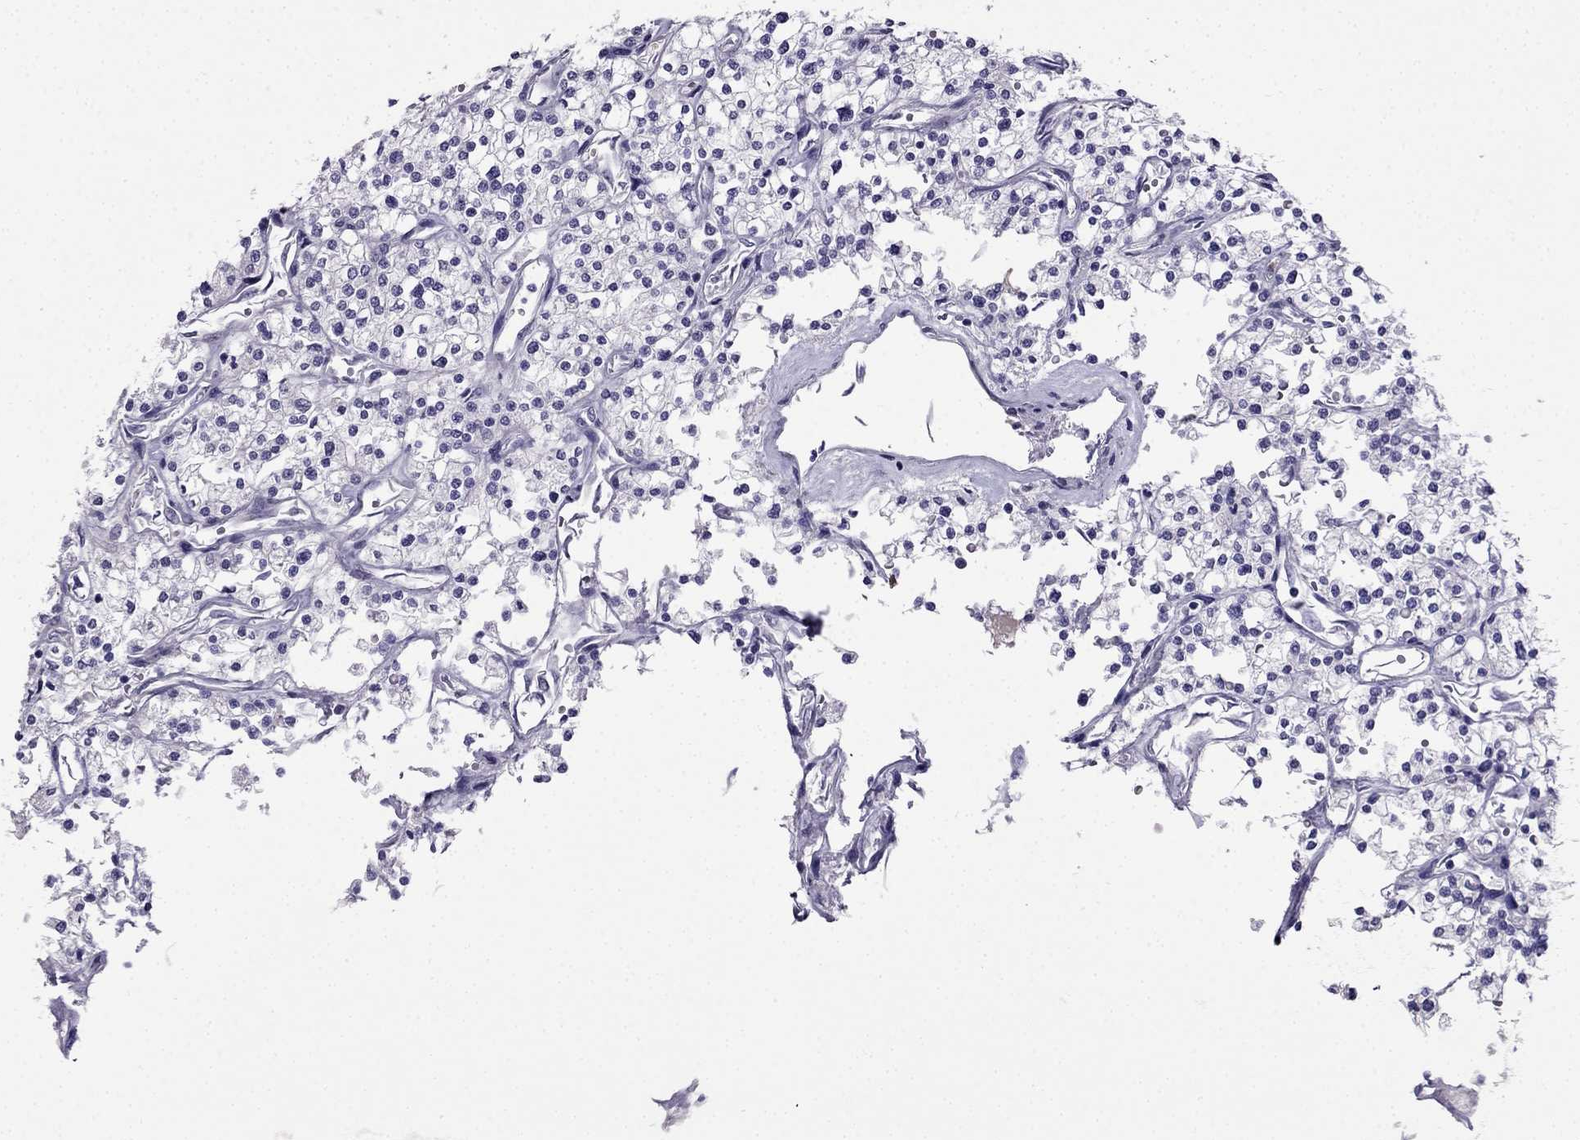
{"staining": {"intensity": "negative", "quantity": "none", "location": "none"}, "tissue": "renal cancer", "cell_type": "Tumor cells", "image_type": "cancer", "snomed": [{"axis": "morphology", "description": "Adenocarcinoma, NOS"}, {"axis": "topography", "description": "Kidney"}], "caption": "Tumor cells are negative for brown protein staining in renal cancer (adenocarcinoma).", "gene": "CDHR4", "patient": {"sex": "male", "age": 80}}